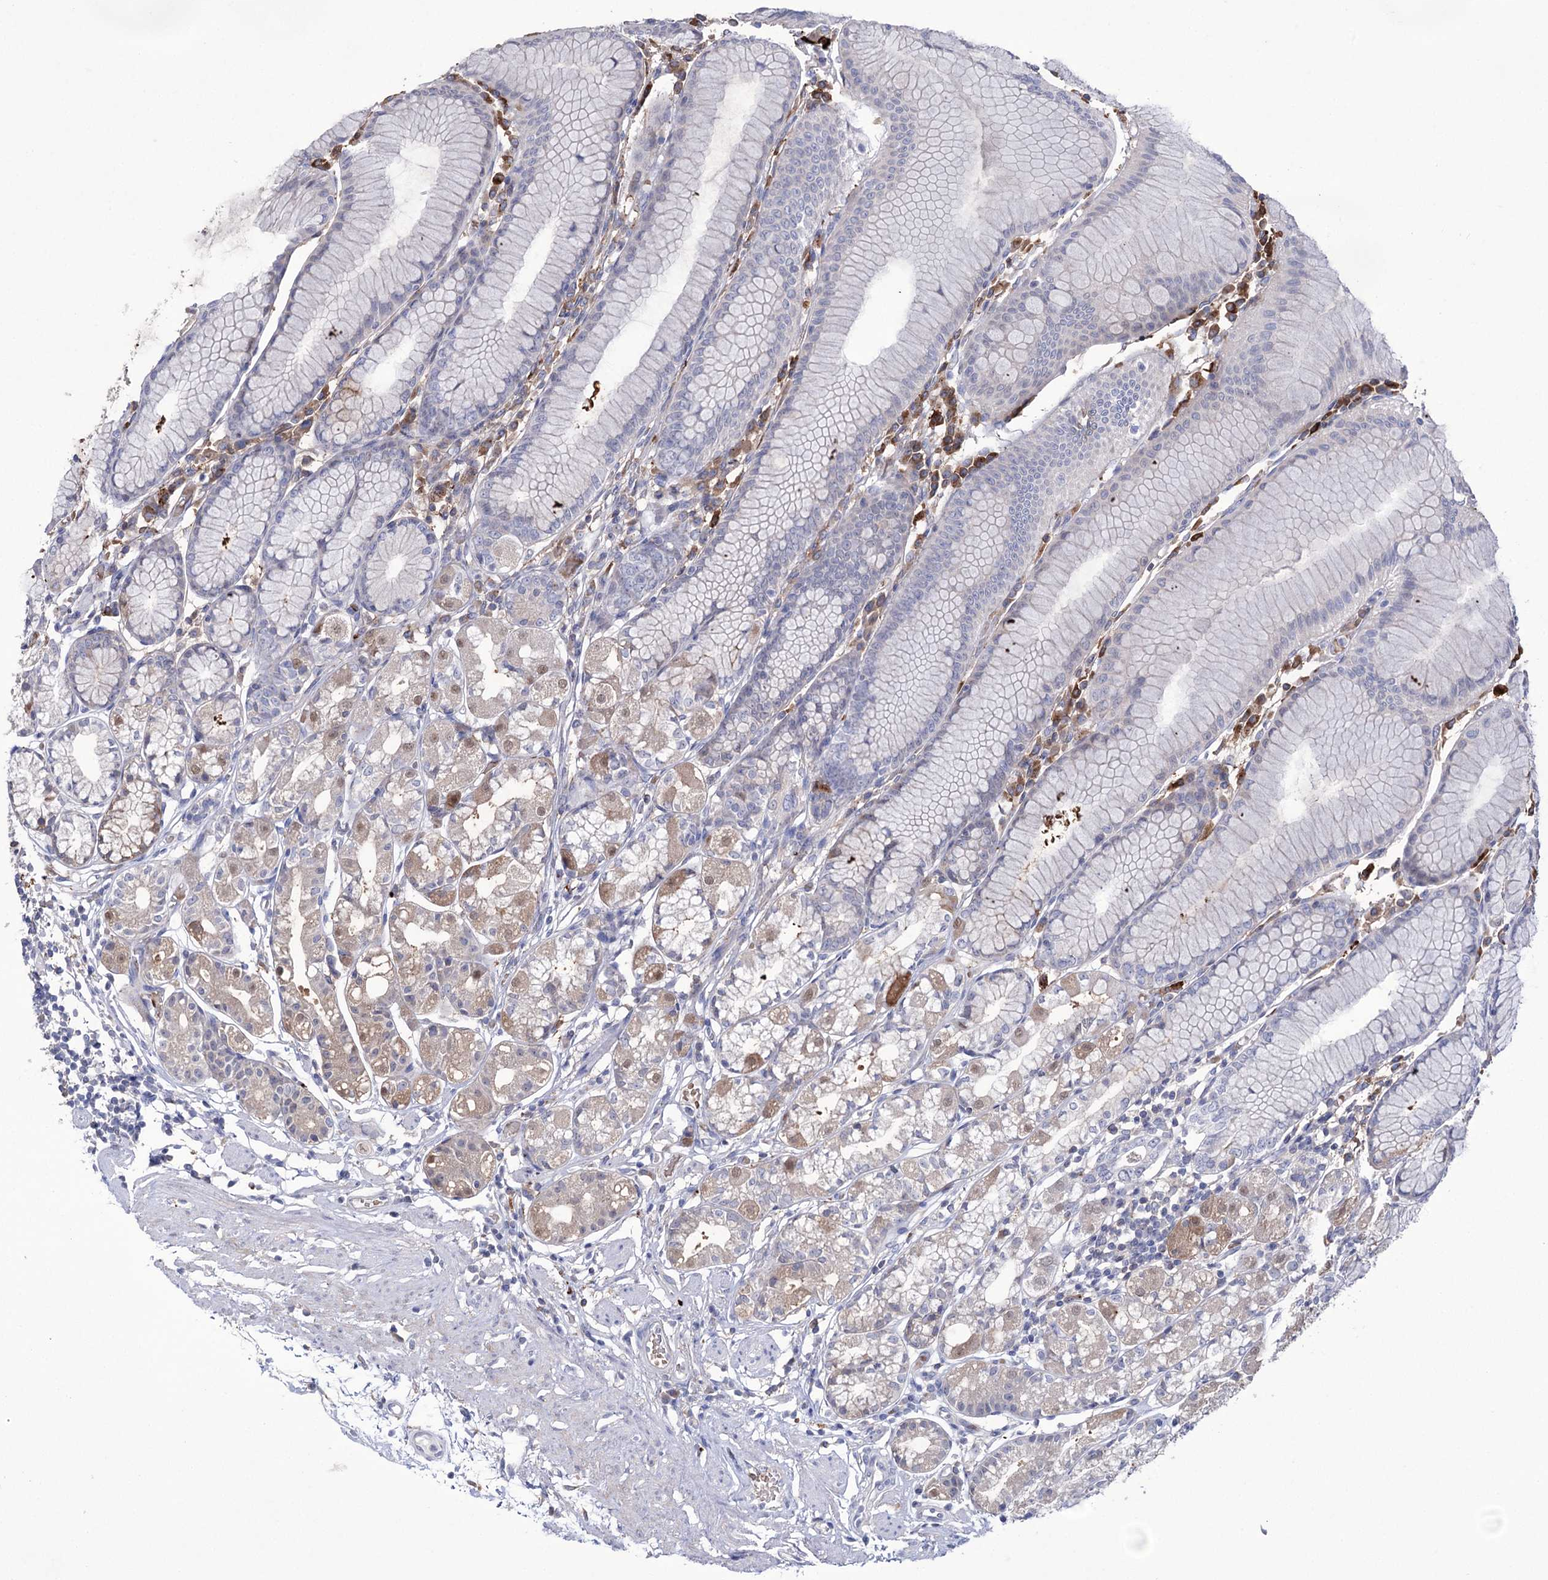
{"staining": {"intensity": "moderate", "quantity": "<25%", "location": "cytoplasmic/membranous"}, "tissue": "stomach", "cell_type": "Glandular cells", "image_type": "normal", "snomed": [{"axis": "morphology", "description": "Normal tissue, NOS"}, {"axis": "topography", "description": "Stomach"}], "caption": "A photomicrograph of human stomach stained for a protein exhibits moderate cytoplasmic/membranous brown staining in glandular cells. (brown staining indicates protein expression, while blue staining denotes nuclei).", "gene": "ZNF622", "patient": {"sex": "female", "age": 57}}